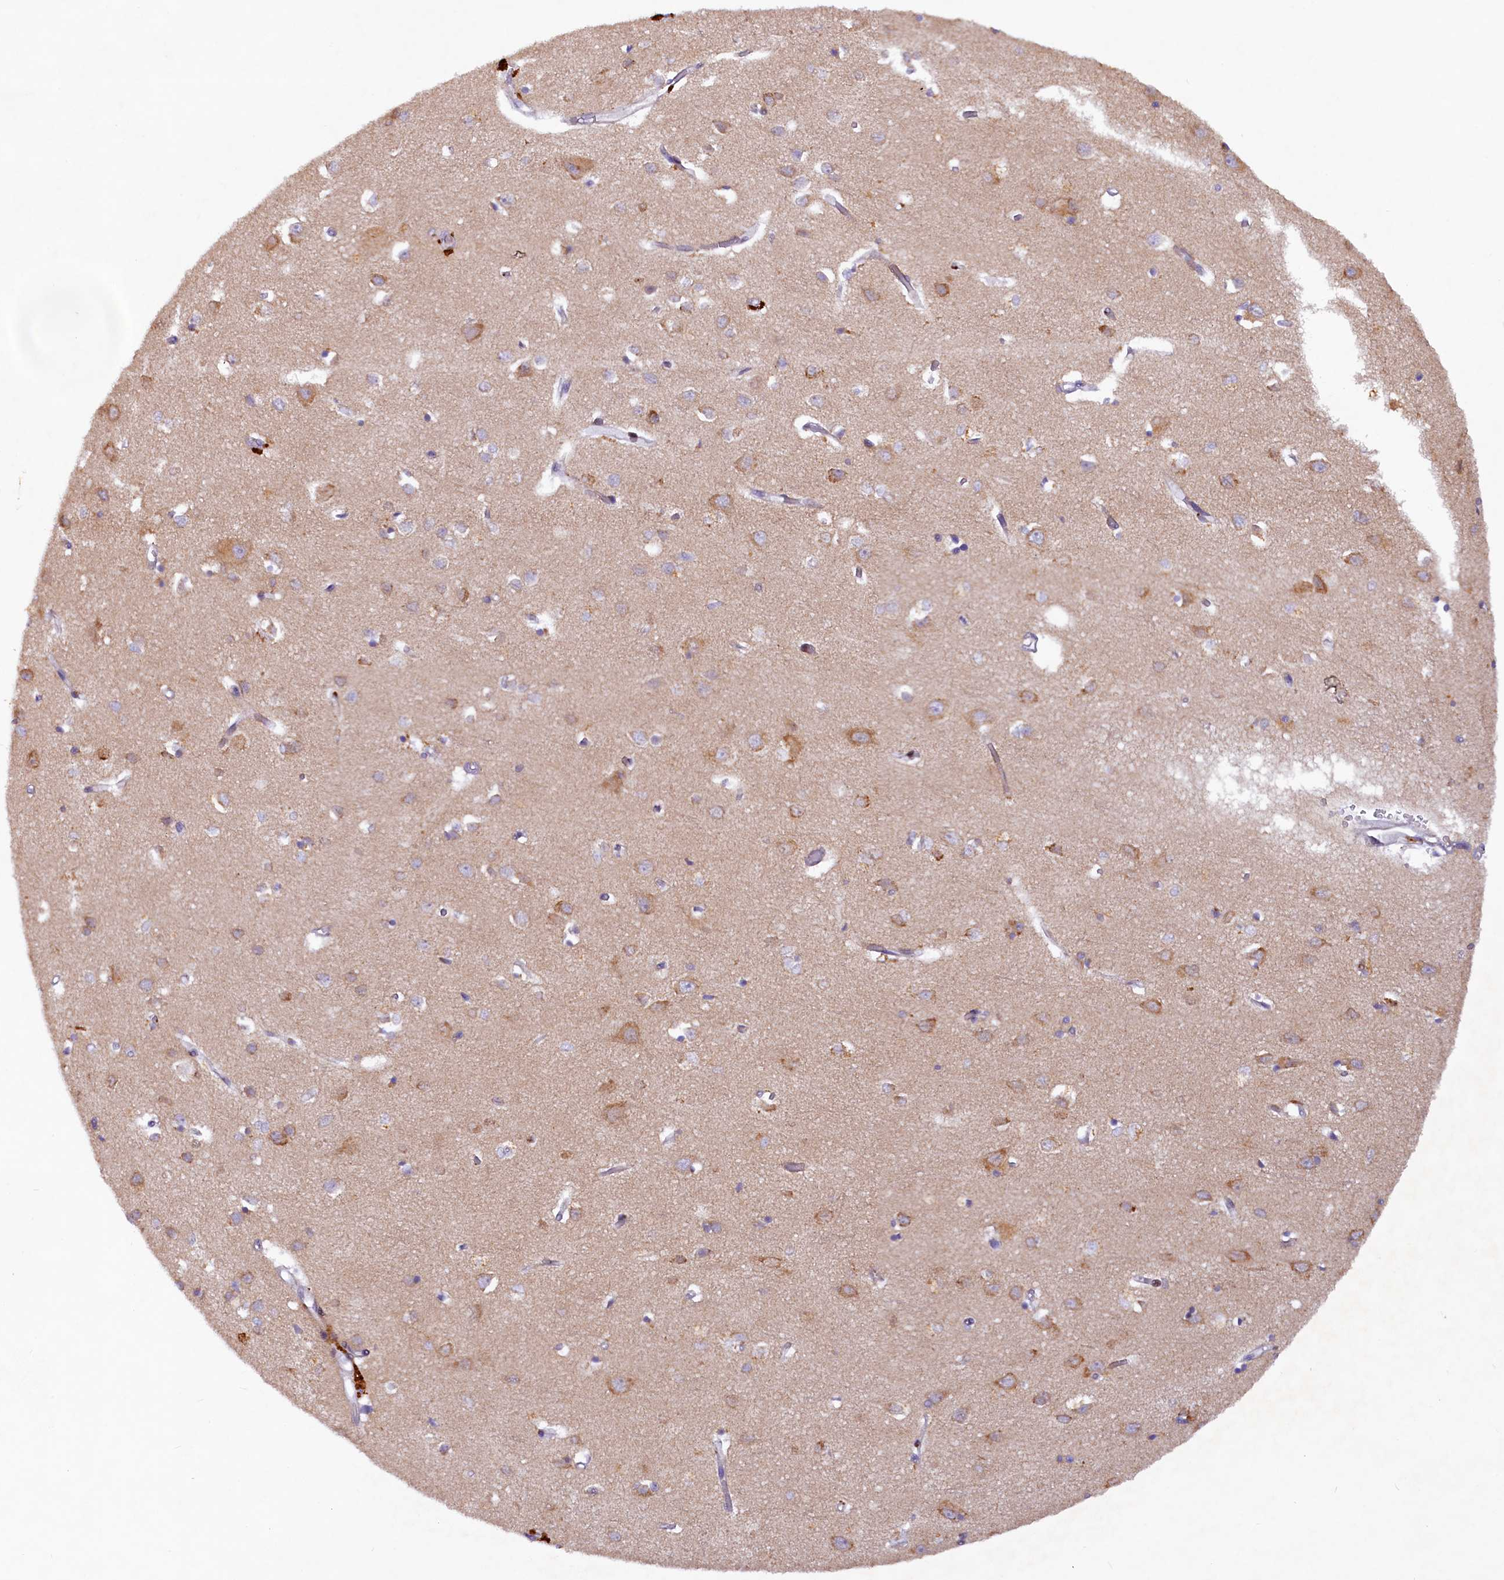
{"staining": {"intensity": "weak", "quantity": ">75%", "location": "cytoplasmic/membranous"}, "tissue": "cerebral cortex", "cell_type": "Endothelial cells", "image_type": "normal", "snomed": [{"axis": "morphology", "description": "Normal tissue, NOS"}, {"axis": "topography", "description": "Cerebral cortex"}], "caption": "A brown stain highlights weak cytoplasmic/membranous positivity of a protein in endothelial cells of benign human cerebral cortex. Ihc stains the protein of interest in brown and the nuclei are stained blue.", "gene": "SSC5D", "patient": {"sex": "female", "age": 64}}